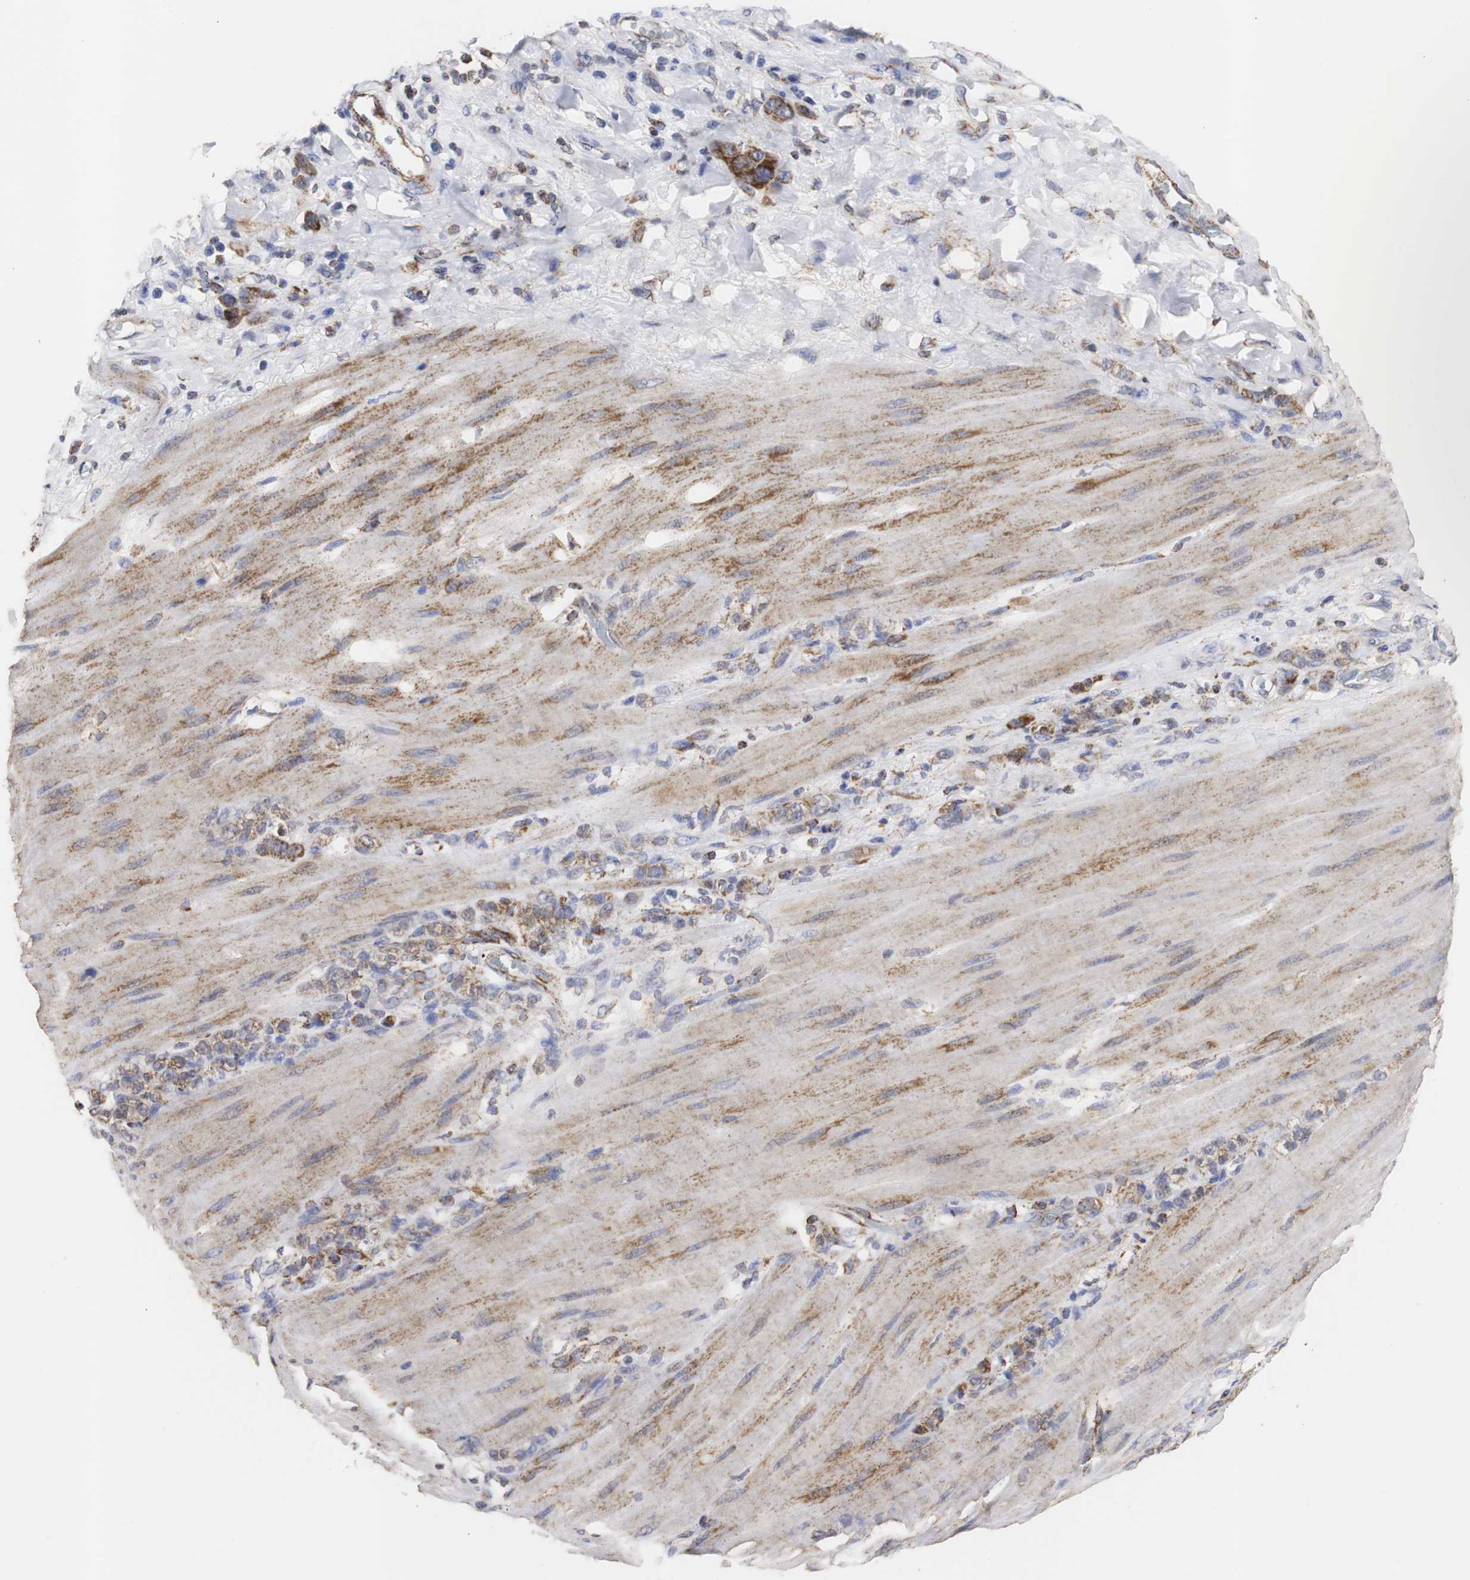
{"staining": {"intensity": "strong", "quantity": "25%-75%", "location": "cytoplasmic/membranous"}, "tissue": "stomach cancer", "cell_type": "Tumor cells", "image_type": "cancer", "snomed": [{"axis": "morphology", "description": "Adenocarcinoma, NOS"}, {"axis": "topography", "description": "Stomach"}], "caption": "This photomicrograph demonstrates immunohistochemistry (IHC) staining of adenocarcinoma (stomach), with high strong cytoplasmic/membranous expression in approximately 25%-75% of tumor cells.", "gene": "HSD17B10", "patient": {"sex": "male", "age": 82}}